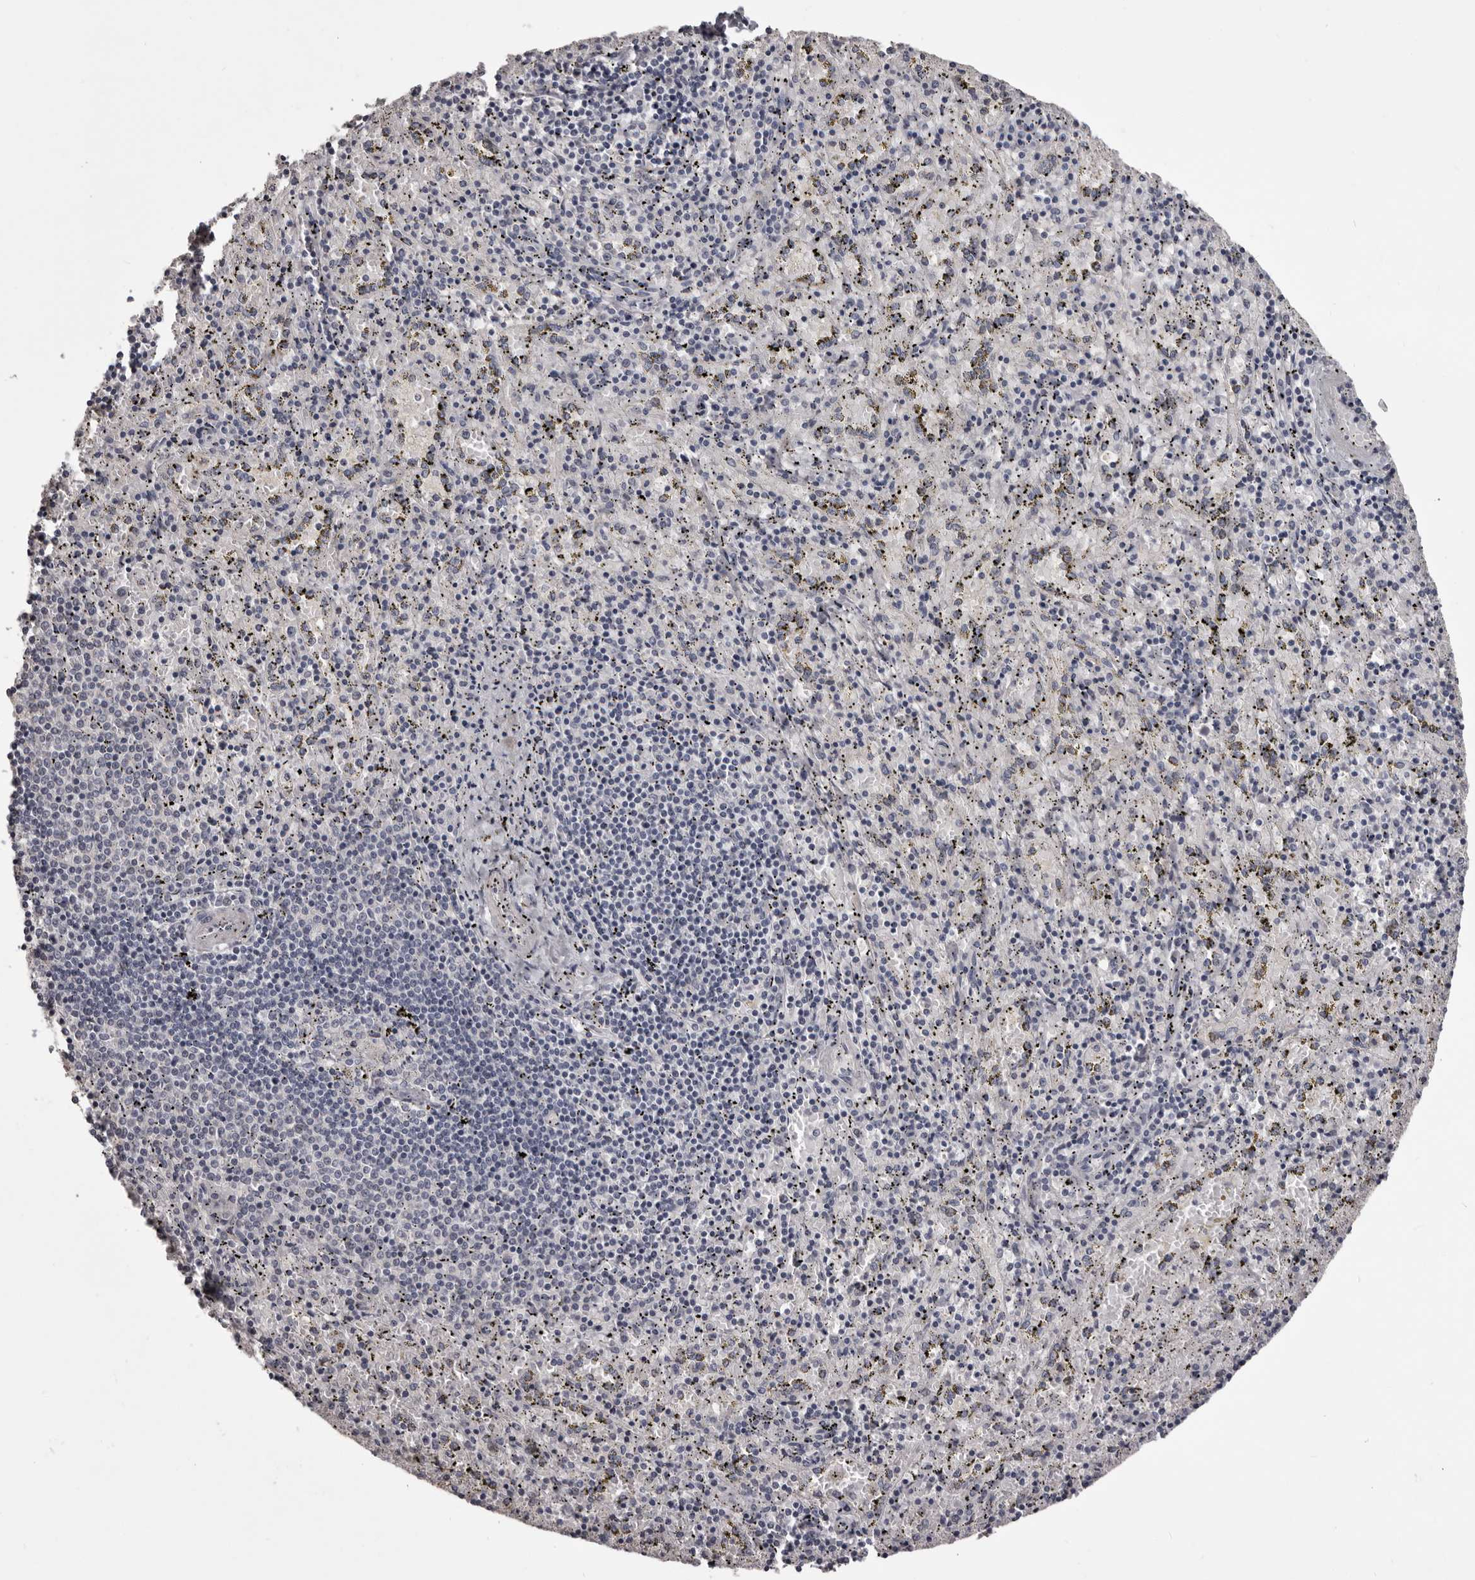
{"staining": {"intensity": "negative", "quantity": "none", "location": "none"}, "tissue": "spleen", "cell_type": "Cells in red pulp", "image_type": "normal", "snomed": [{"axis": "morphology", "description": "Normal tissue, NOS"}, {"axis": "topography", "description": "Spleen"}], "caption": "The immunohistochemistry image has no significant positivity in cells in red pulp of spleen. Nuclei are stained in blue.", "gene": "LPAR6", "patient": {"sex": "male", "age": 11}}